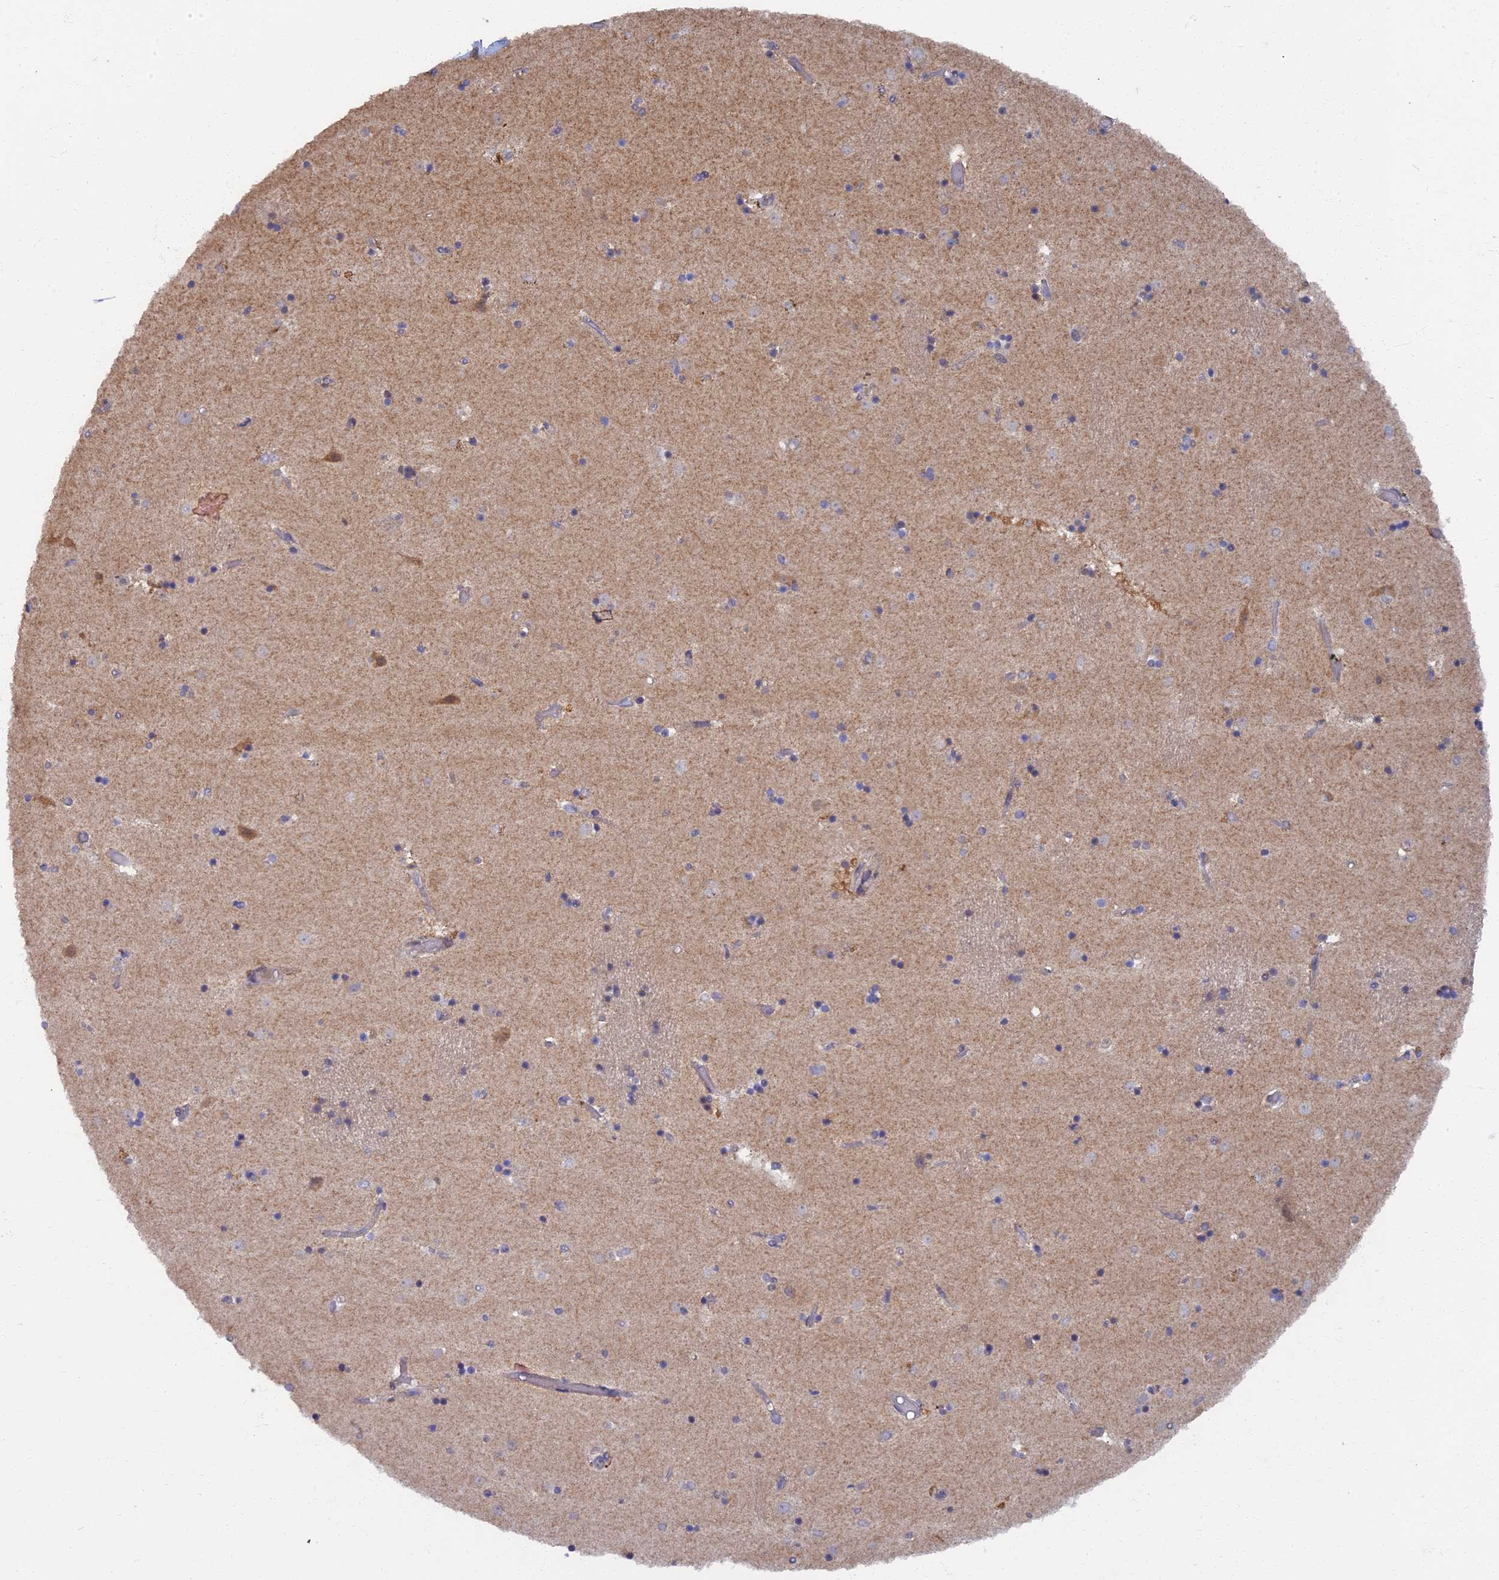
{"staining": {"intensity": "negative", "quantity": "none", "location": "none"}, "tissue": "caudate", "cell_type": "Glial cells", "image_type": "normal", "snomed": [{"axis": "morphology", "description": "Normal tissue, NOS"}, {"axis": "topography", "description": "Lateral ventricle wall"}], "caption": "This is a histopathology image of immunohistochemistry staining of benign caudate, which shows no staining in glial cells. (Brightfield microscopy of DAB IHC at high magnification).", "gene": "RSPH3", "patient": {"sex": "female", "age": 52}}